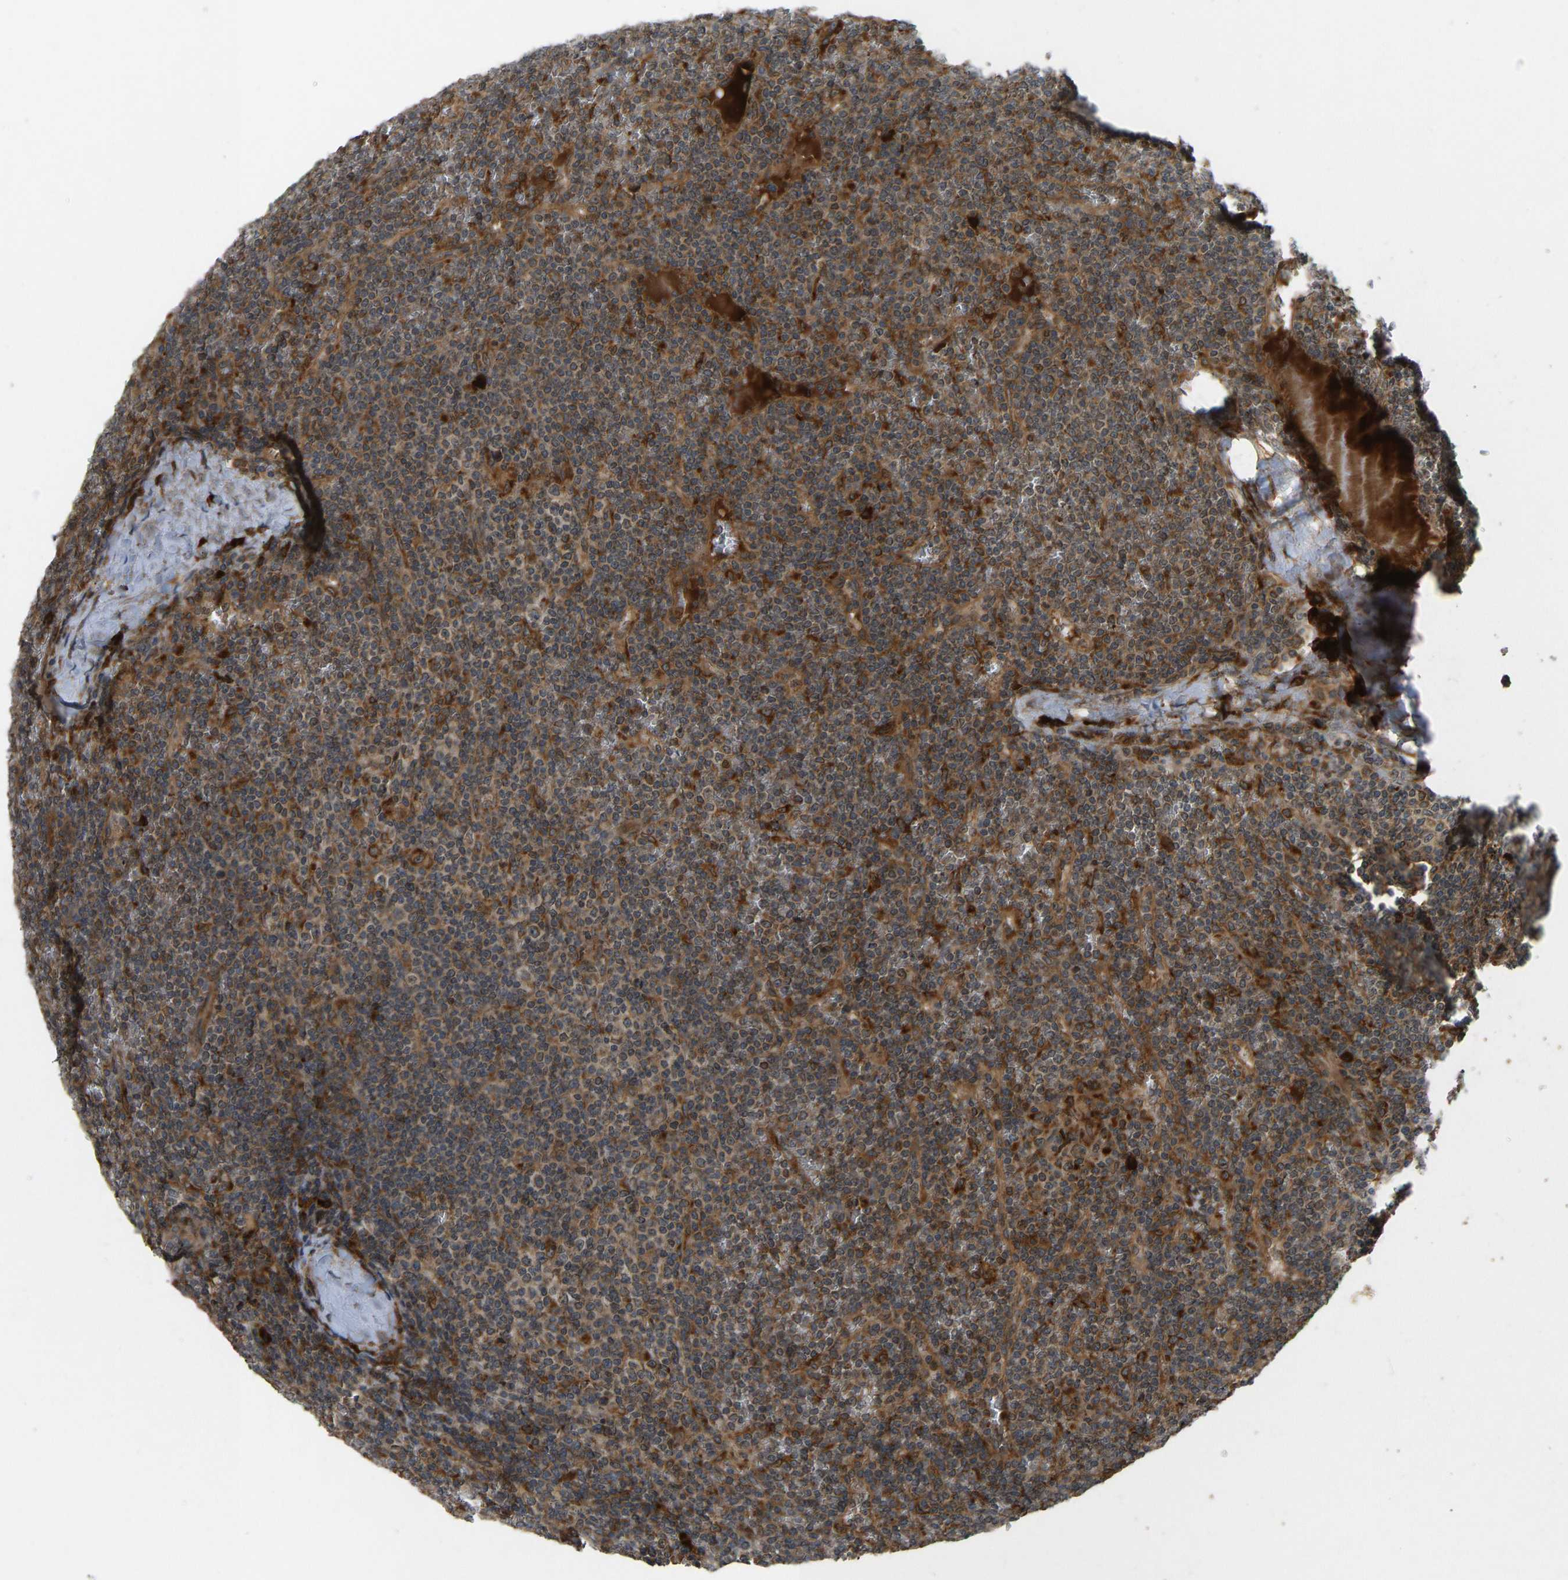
{"staining": {"intensity": "moderate", "quantity": ">75%", "location": "cytoplasmic/membranous"}, "tissue": "lymphoma", "cell_type": "Tumor cells", "image_type": "cancer", "snomed": [{"axis": "morphology", "description": "Malignant lymphoma, non-Hodgkin's type, Low grade"}, {"axis": "topography", "description": "Spleen"}], "caption": "Protein staining reveals moderate cytoplasmic/membranous staining in about >75% of tumor cells in low-grade malignant lymphoma, non-Hodgkin's type. (brown staining indicates protein expression, while blue staining denotes nuclei).", "gene": "RPN2", "patient": {"sex": "female", "age": 19}}